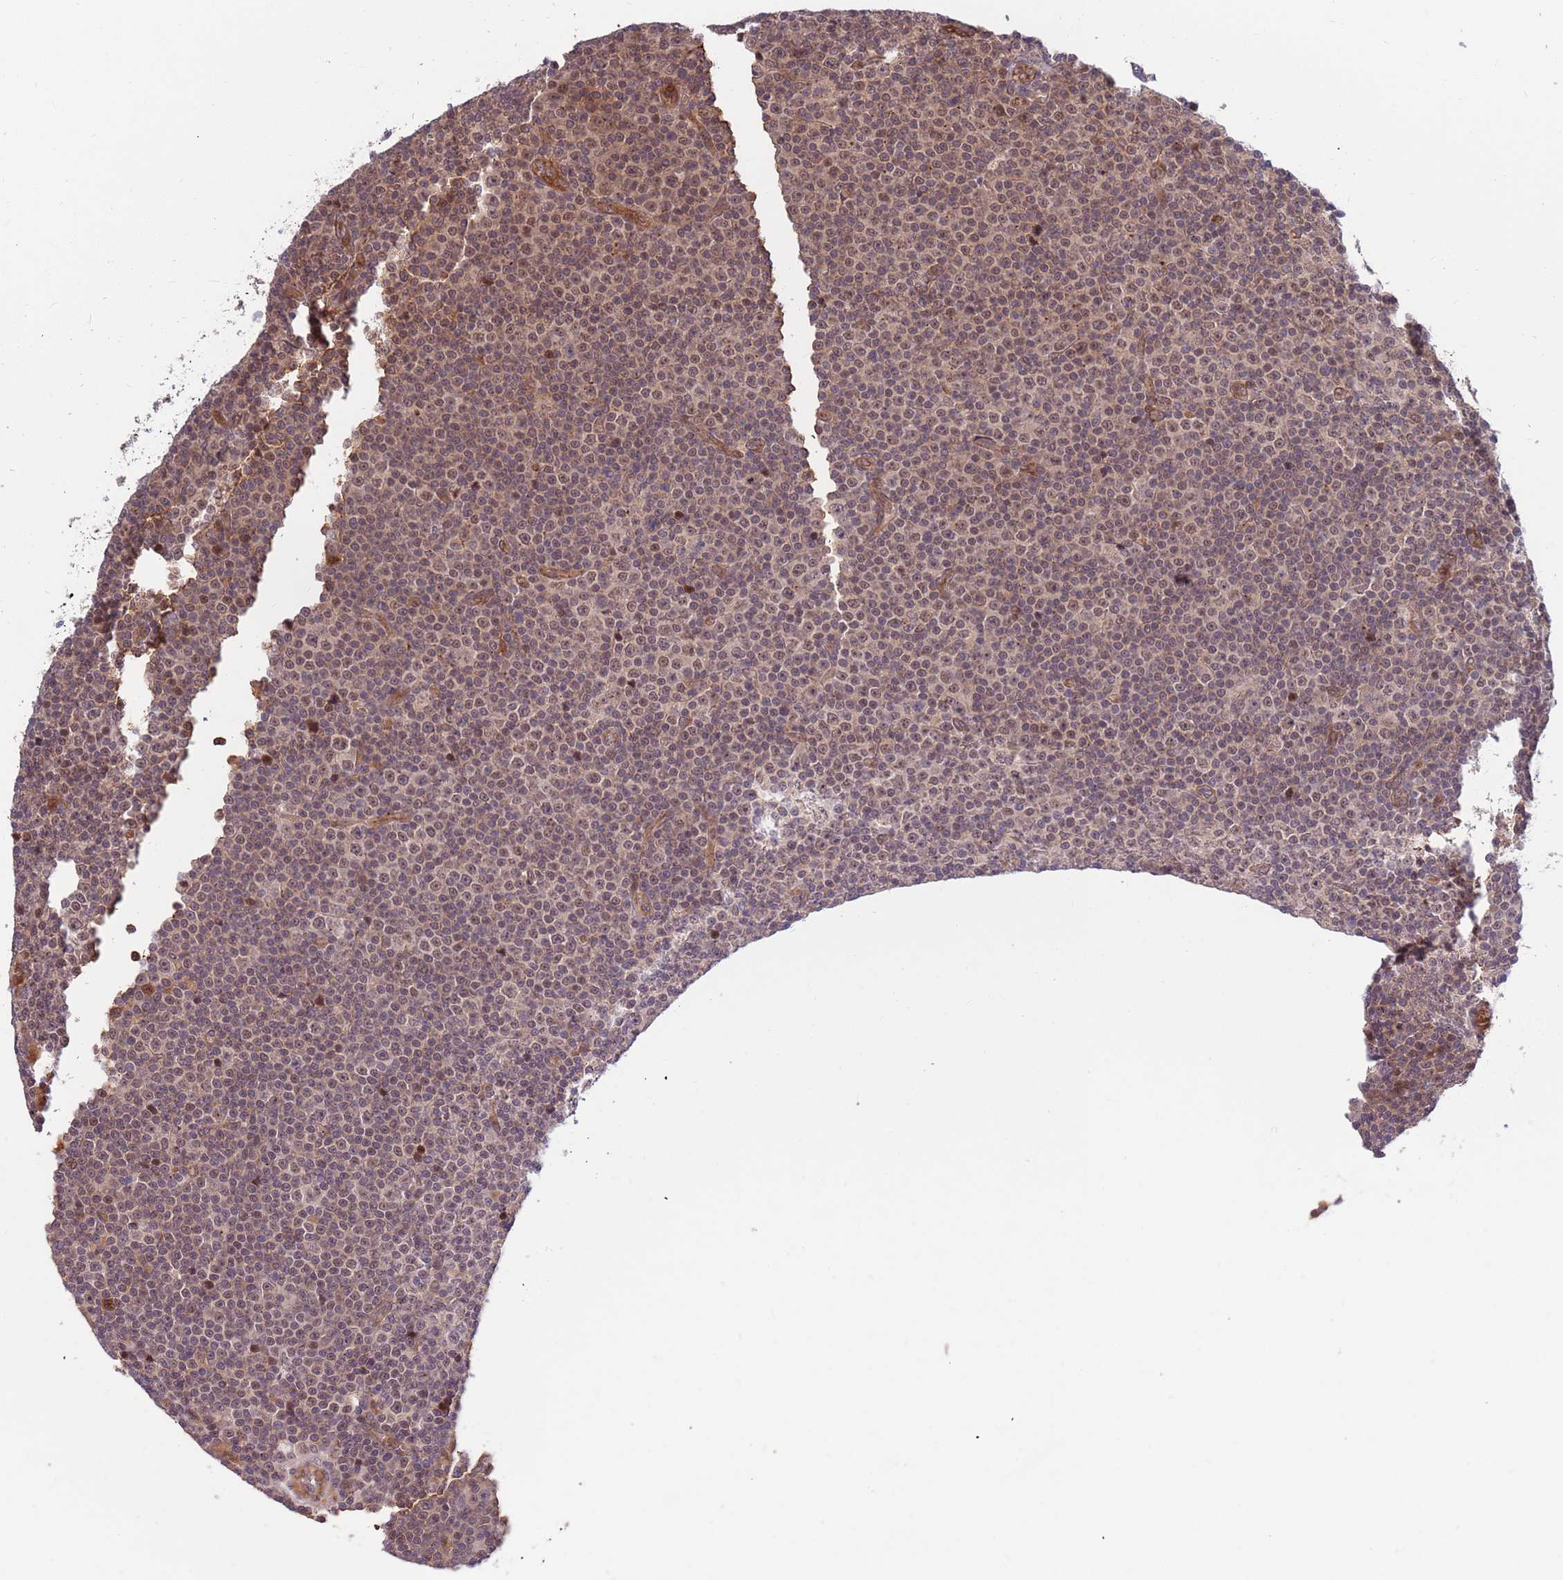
{"staining": {"intensity": "weak", "quantity": ">75%", "location": "nuclear"}, "tissue": "lymphoma", "cell_type": "Tumor cells", "image_type": "cancer", "snomed": [{"axis": "morphology", "description": "Malignant lymphoma, non-Hodgkin's type, Low grade"}, {"axis": "topography", "description": "Lymph node"}], "caption": "Approximately >75% of tumor cells in malignant lymphoma, non-Hodgkin's type (low-grade) demonstrate weak nuclear protein expression as visualized by brown immunohistochemical staining.", "gene": "HAUS3", "patient": {"sex": "female", "age": 67}}